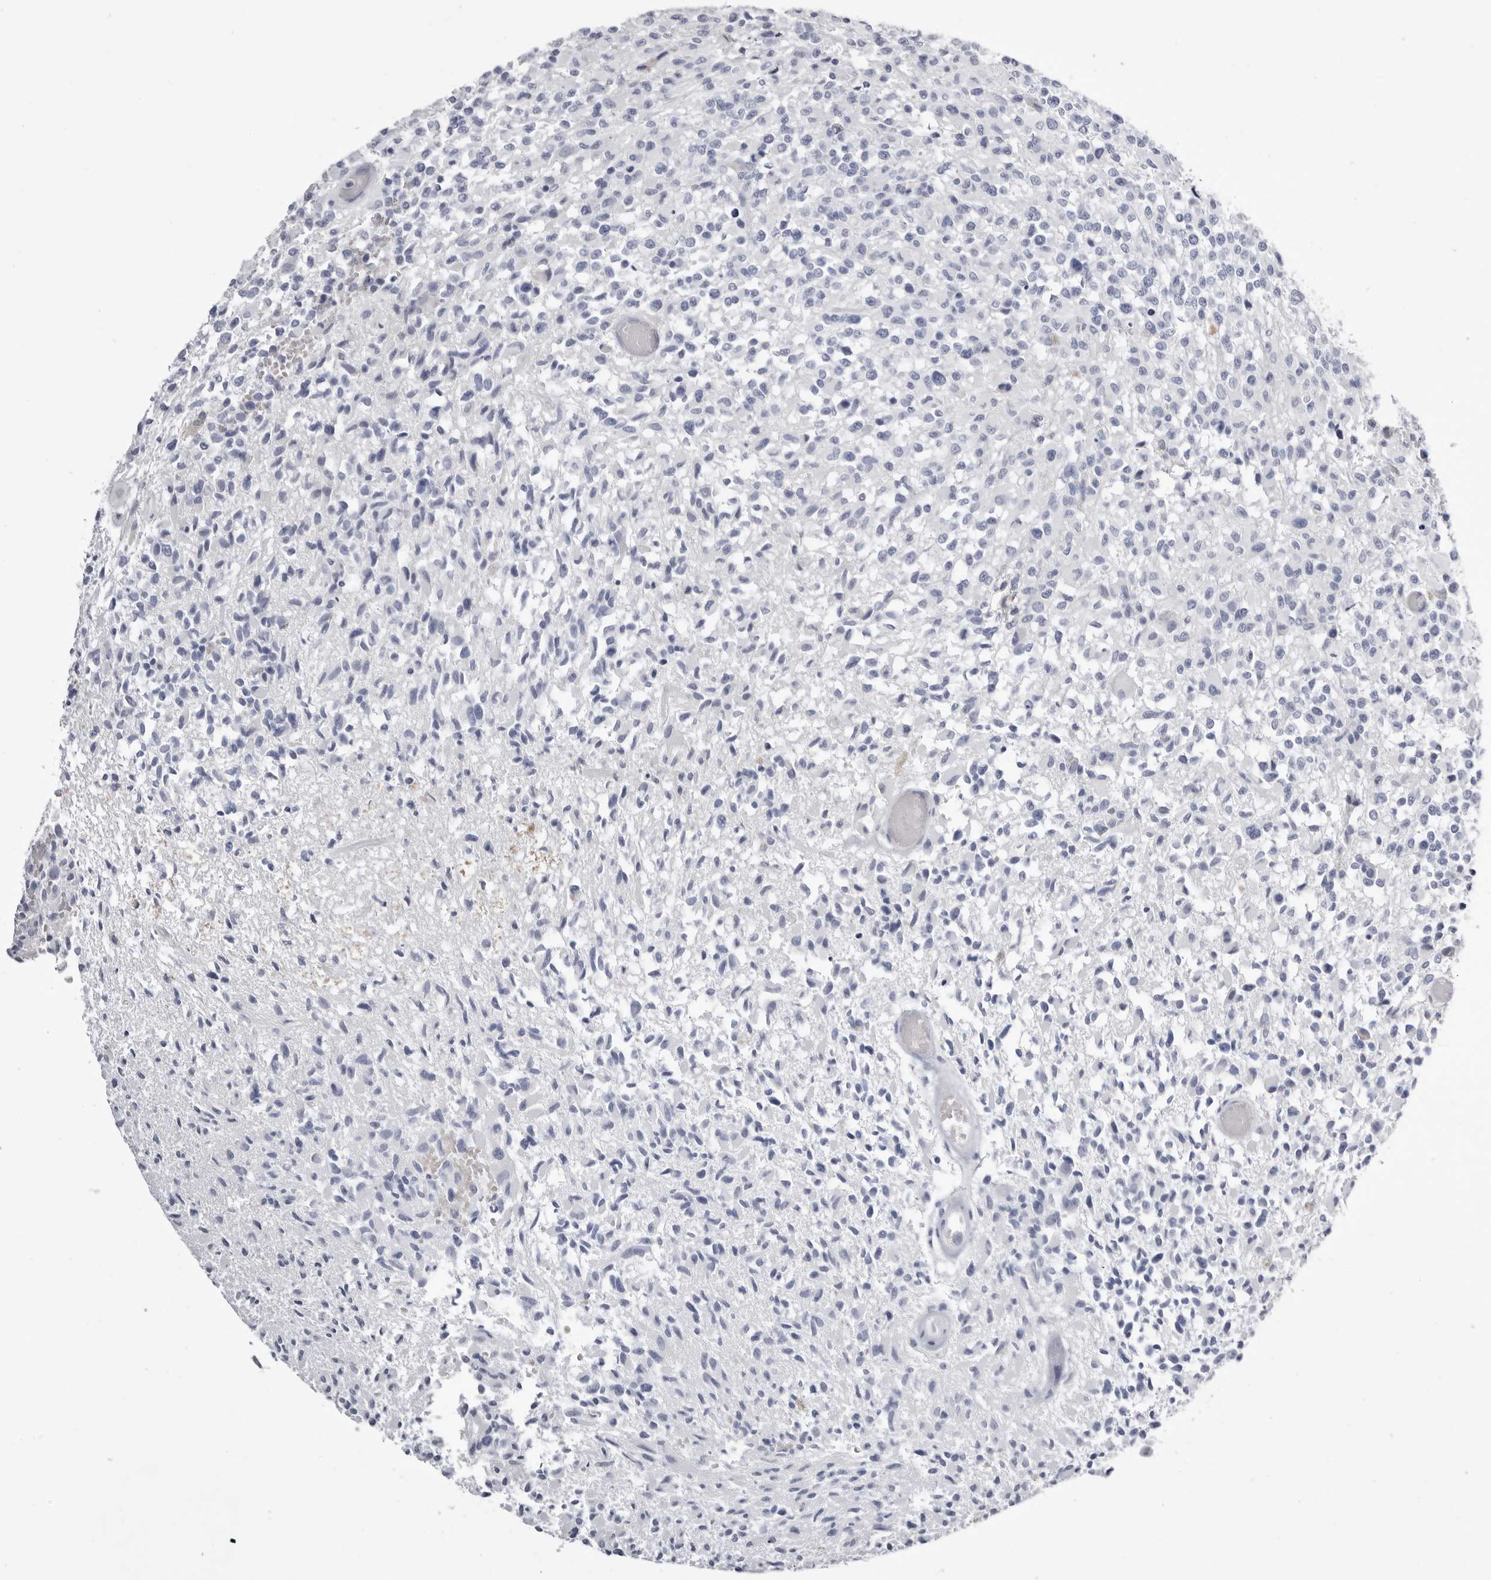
{"staining": {"intensity": "negative", "quantity": "none", "location": "none"}, "tissue": "glioma", "cell_type": "Tumor cells", "image_type": "cancer", "snomed": [{"axis": "morphology", "description": "Glioma, malignant, High grade"}, {"axis": "morphology", "description": "Glioblastoma, NOS"}, {"axis": "topography", "description": "Brain"}], "caption": "This is an IHC histopathology image of glioma. There is no positivity in tumor cells.", "gene": "LPO", "patient": {"sex": "male", "age": 60}}